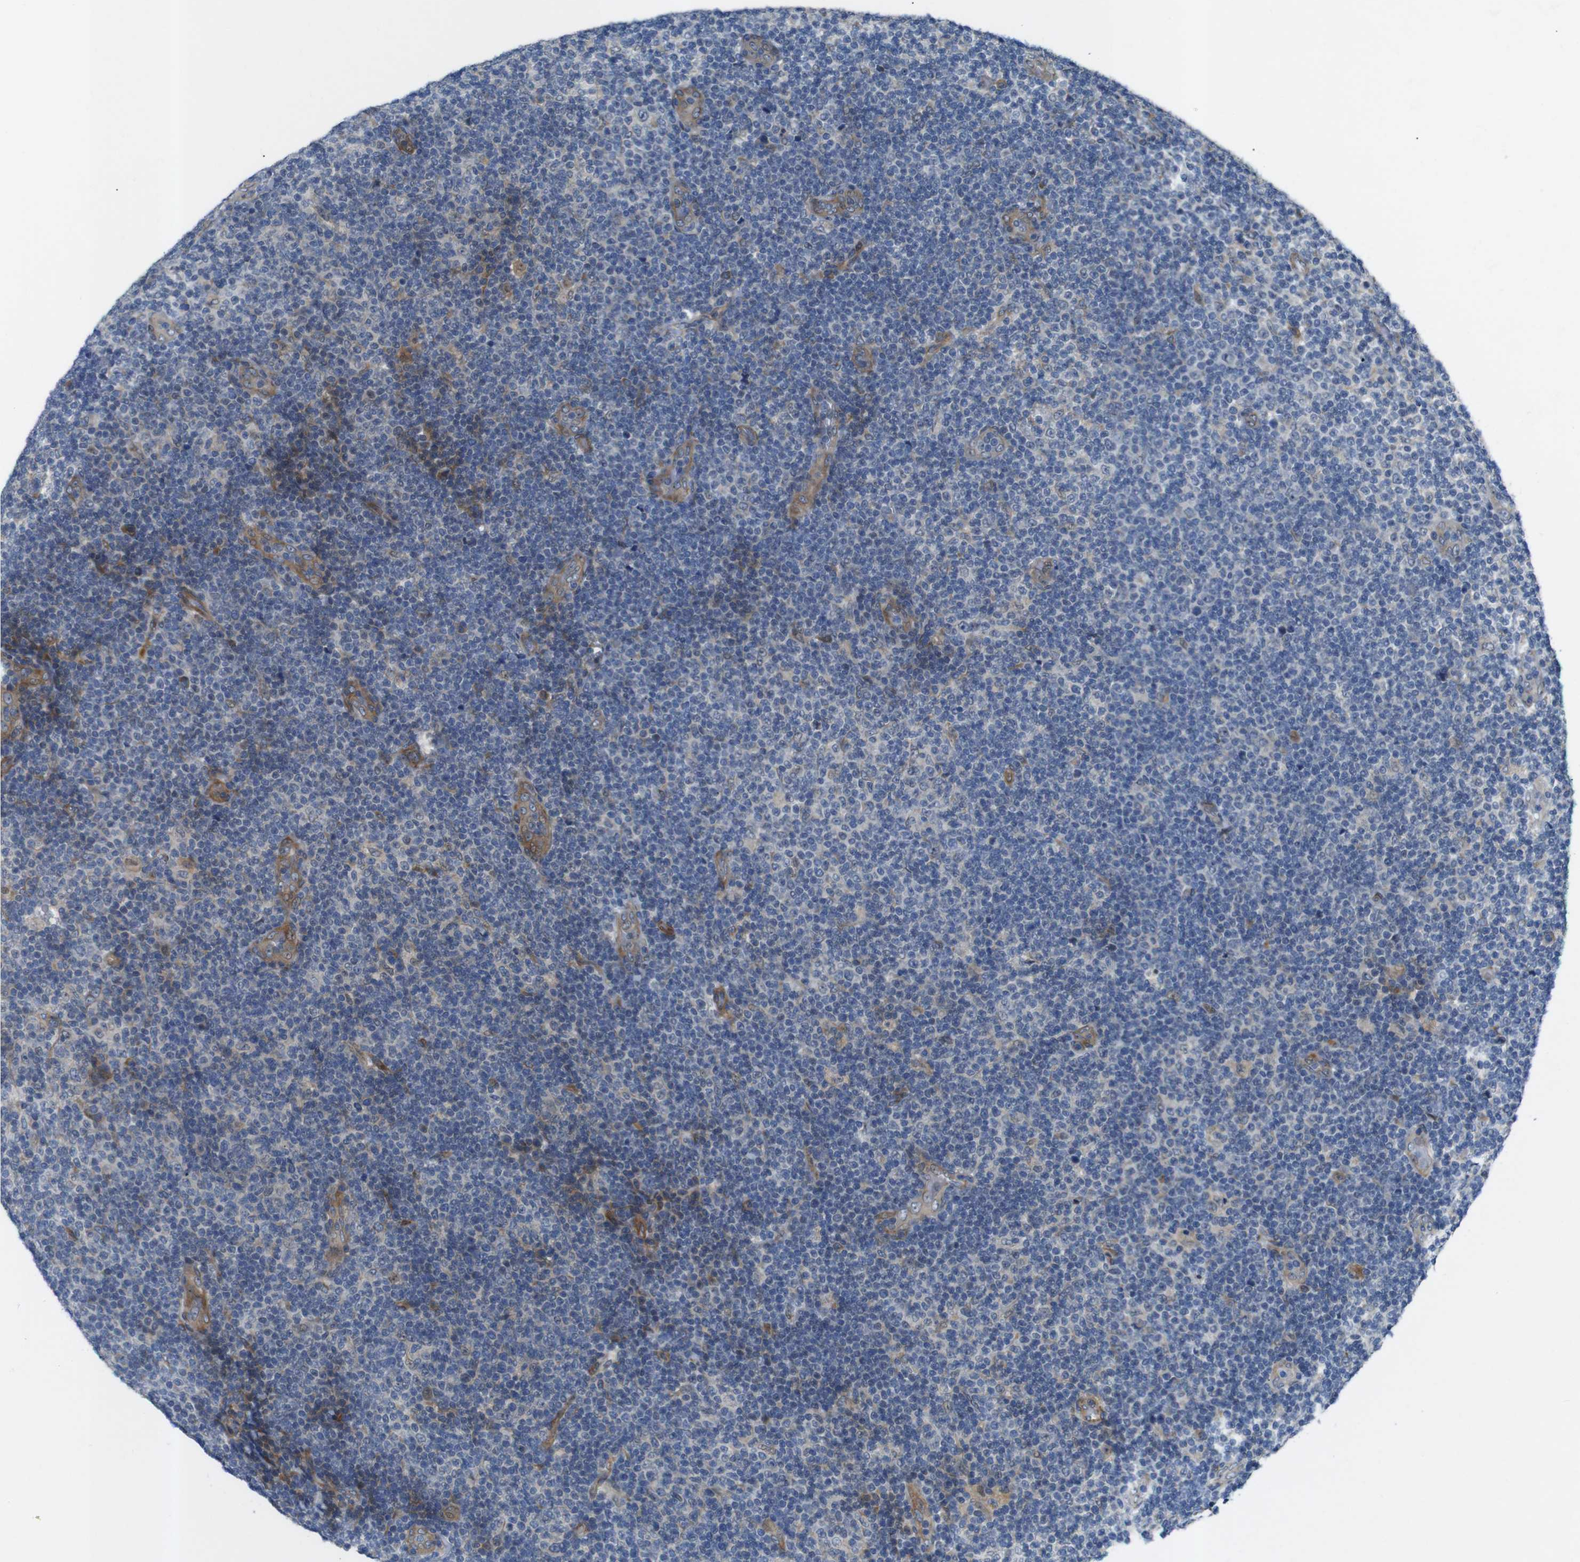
{"staining": {"intensity": "negative", "quantity": "none", "location": "none"}, "tissue": "lymphoma", "cell_type": "Tumor cells", "image_type": "cancer", "snomed": [{"axis": "morphology", "description": "Malignant lymphoma, non-Hodgkin's type, Low grade"}, {"axis": "topography", "description": "Lymph node"}], "caption": "This is an immunohistochemistry (IHC) micrograph of lymphoma. There is no staining in tumor cells.", "gene": "P3H2", "patient": {"sex": "male", "age": 83}}